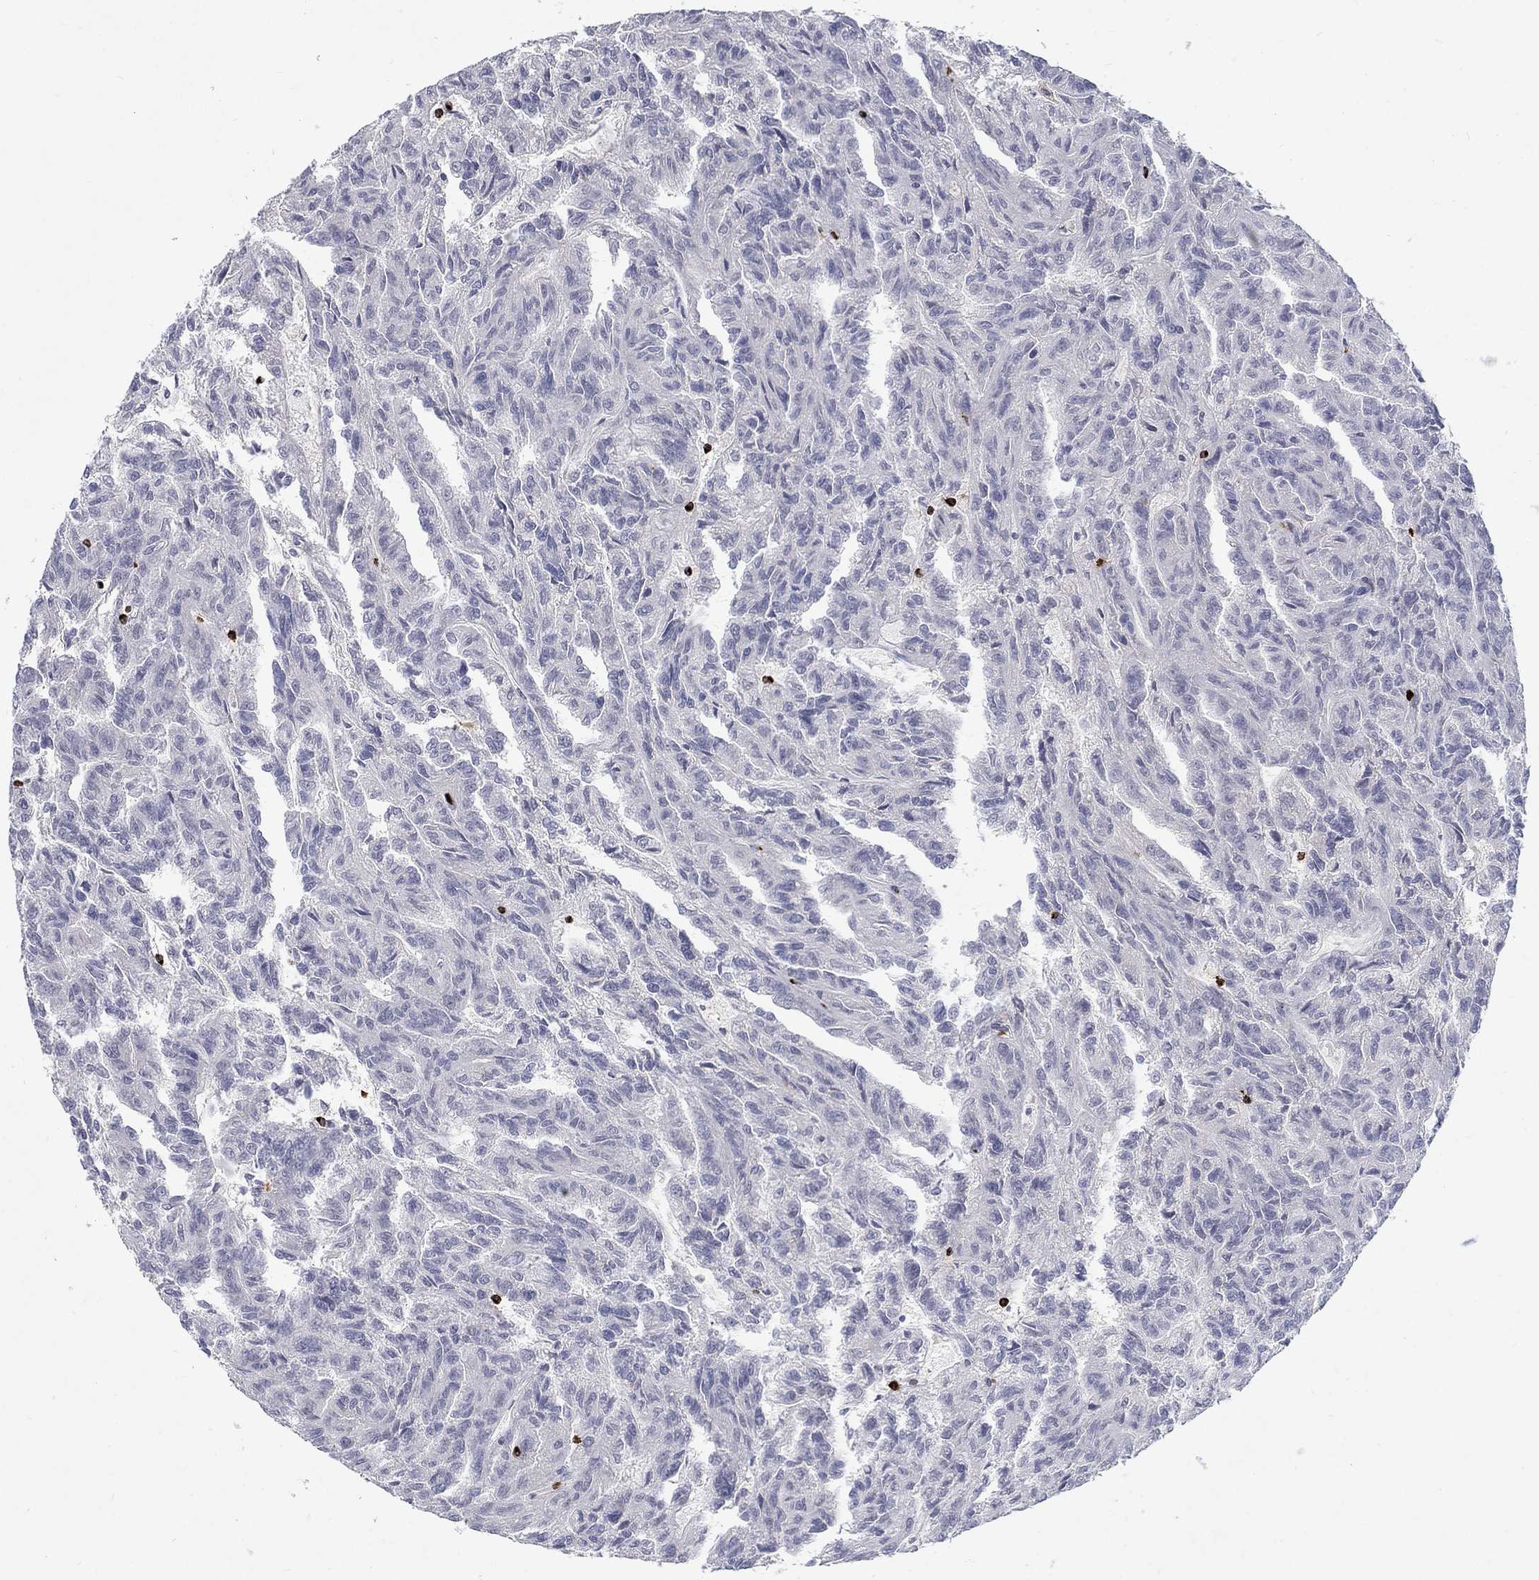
{"staining": {"intensity": "negative", "quantity": "none", "location": "none"}, "tissue": "renal cancer", "cell_type": "Tumor cells", "image_type": "cancer", "snomed": [{"axis": "morphology", "description": "Adenocarcinoma, NOS"}, {"axis": "topography", "description": "Kidney"}], "caption": "High magnification brightfield microscopy of renal adenocarcinoma stained with DAB (brown) and counterstained with hematoxylin (blue): tumor cells show no significant staining. The staining was performed using DAB to visualize the protein expression in brown, while the nuclei were stained in blue with hematoxylin (Magnification: 20x).", "gene": "GZMA", "patient": {"sex": "male", "age": 79}}